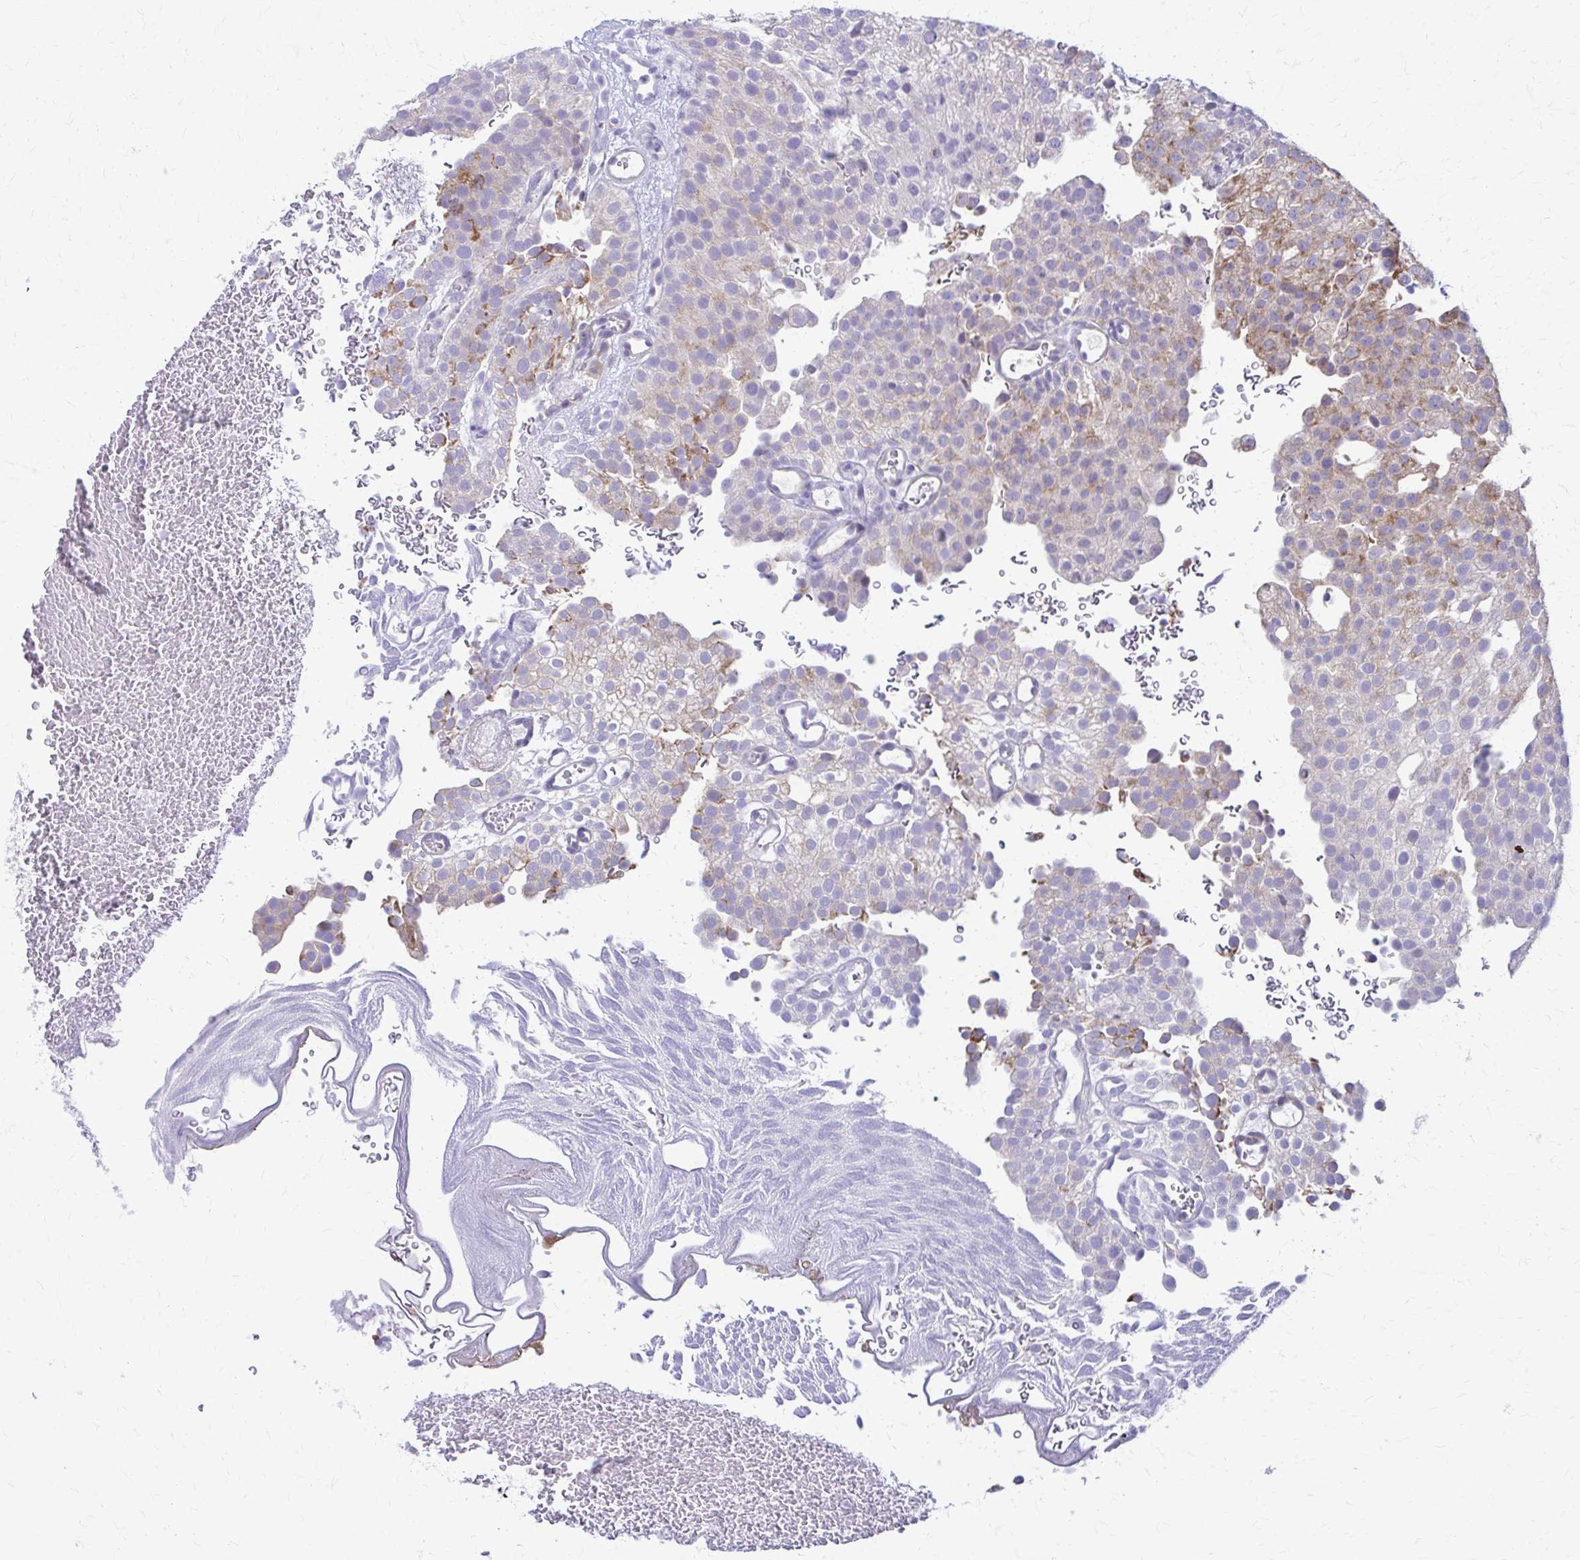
{"staining": {"intensity": "weak", "quantity": "25%-75%", "location": "cytoplasmic/membranous"}, "tissue": "urothelial cancer", "cell_type": "Tumor cells", "image_type": "cancer", "snomed": [{"axis": "morphology", "description": "Urothelial carcinoma, Low grade"}, {"axis": "topography", "description": "Urinary bladder"}], "caption": "Immunohistochemical staining of urothelial cancer reveals low levels of weak cytoplasmic/membranous staining in about 25%-75% of tumor cells. (DAB IHC, brown staining for protein, blue staining for nuclei).", "gene": "SAMD13", "patient": {"sex": "male", "age": 78}}